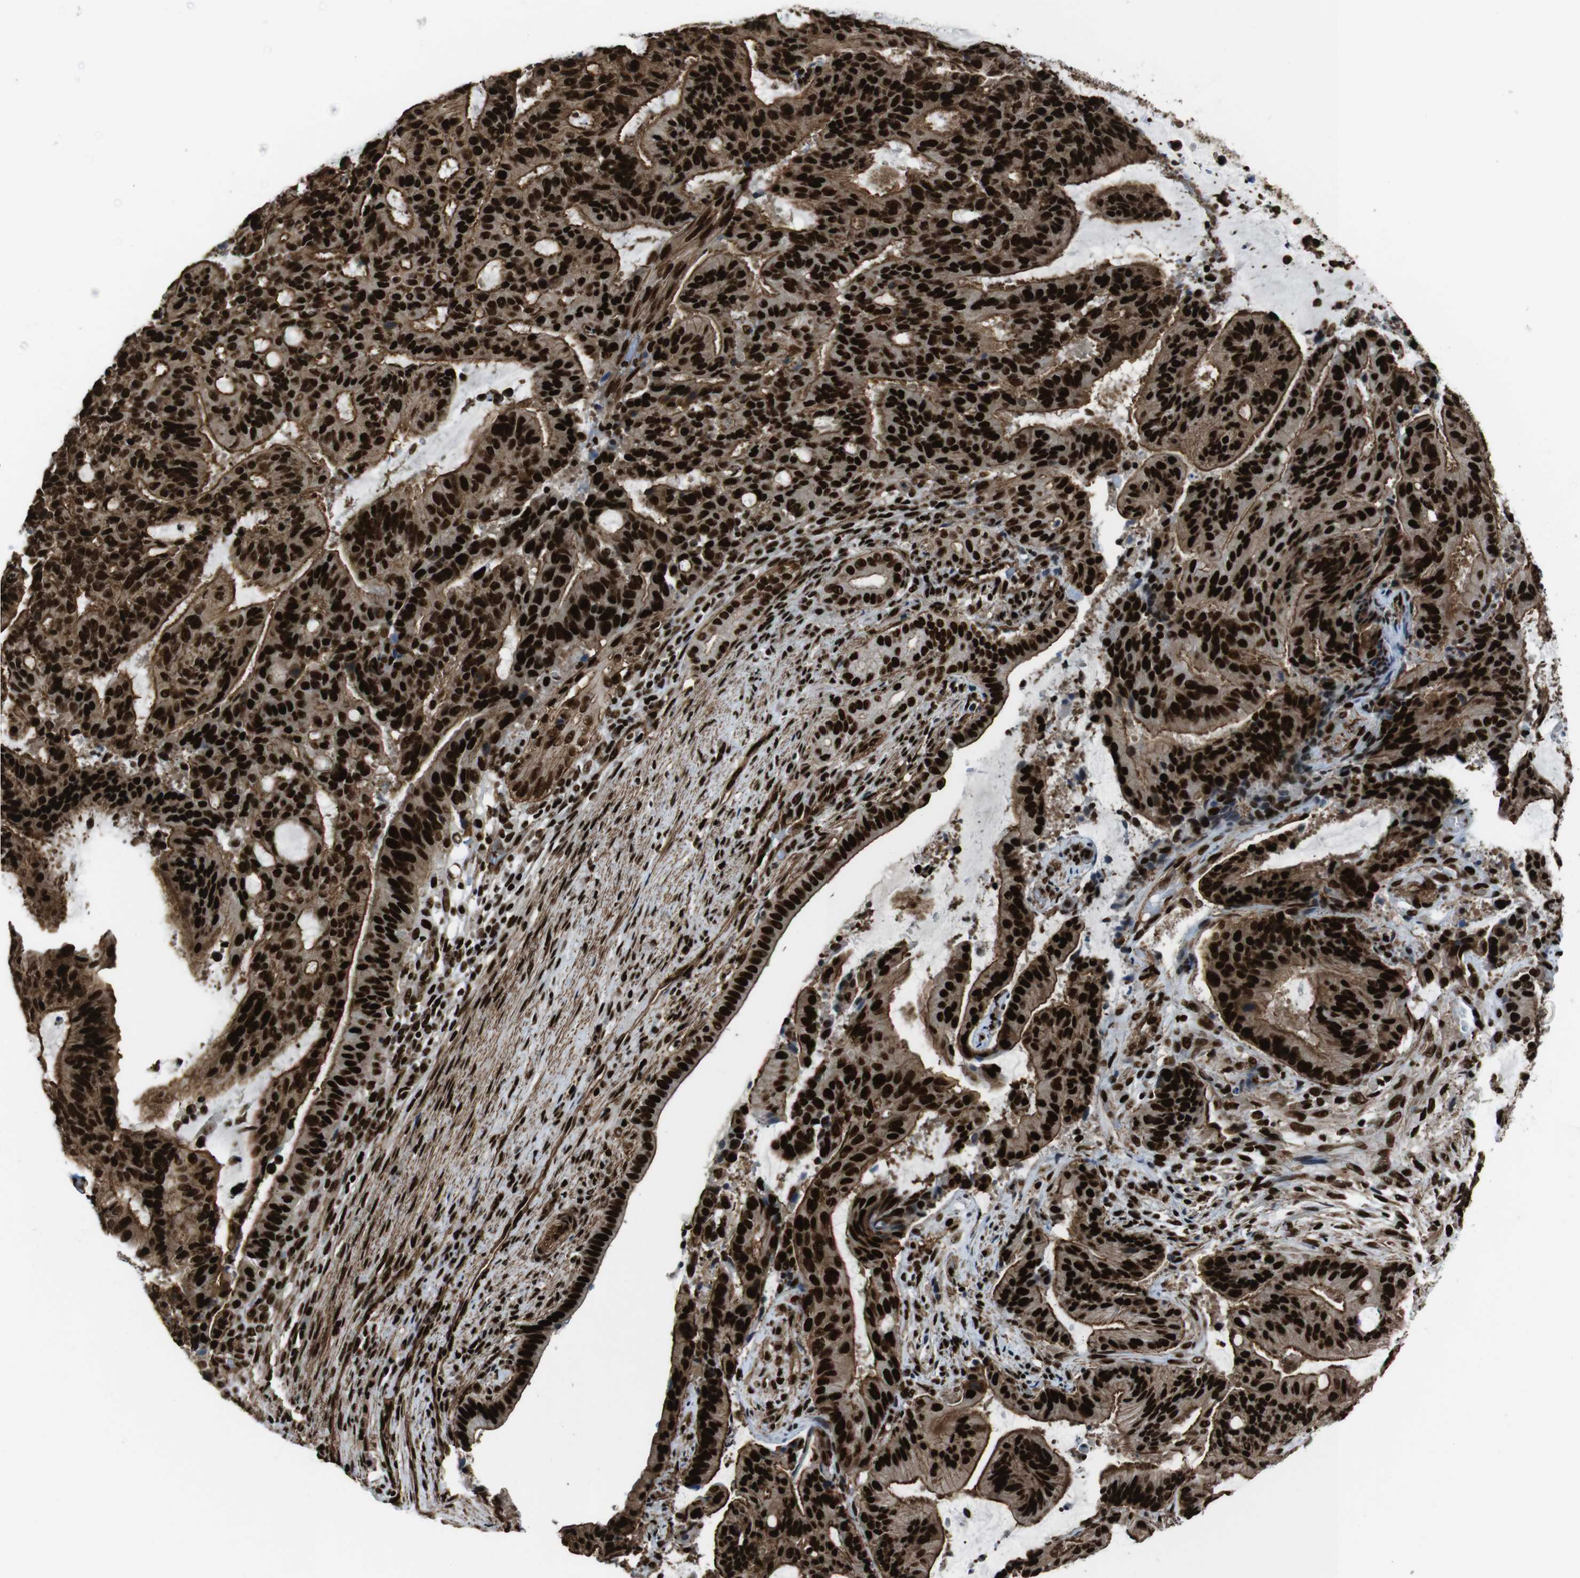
{"staining": {"intensity": "strong", "quantity": ">75%", "location": "cytoplasmic/membranous,nuclear"}, "tissue": "liver cancer", "cell_type": "Tumor cells", "image_type": "cancer", "snomed": [{"axis": "morphology", "description": "Cholangiocarcinoma"}, {"axis": "topography", "description": "Liver"}], "caption": "Immunohistochemistry (DAB (3,3'-diaminobenzidine)) staining of human liver cancer (cholangiocarcinoma) displays strong cytoplasmic/membranous and nuclear protein staining in approximately >75% of tumor cells.", "gene": "HNRNPU", "patient": {"sex": "female", "age": 73}}